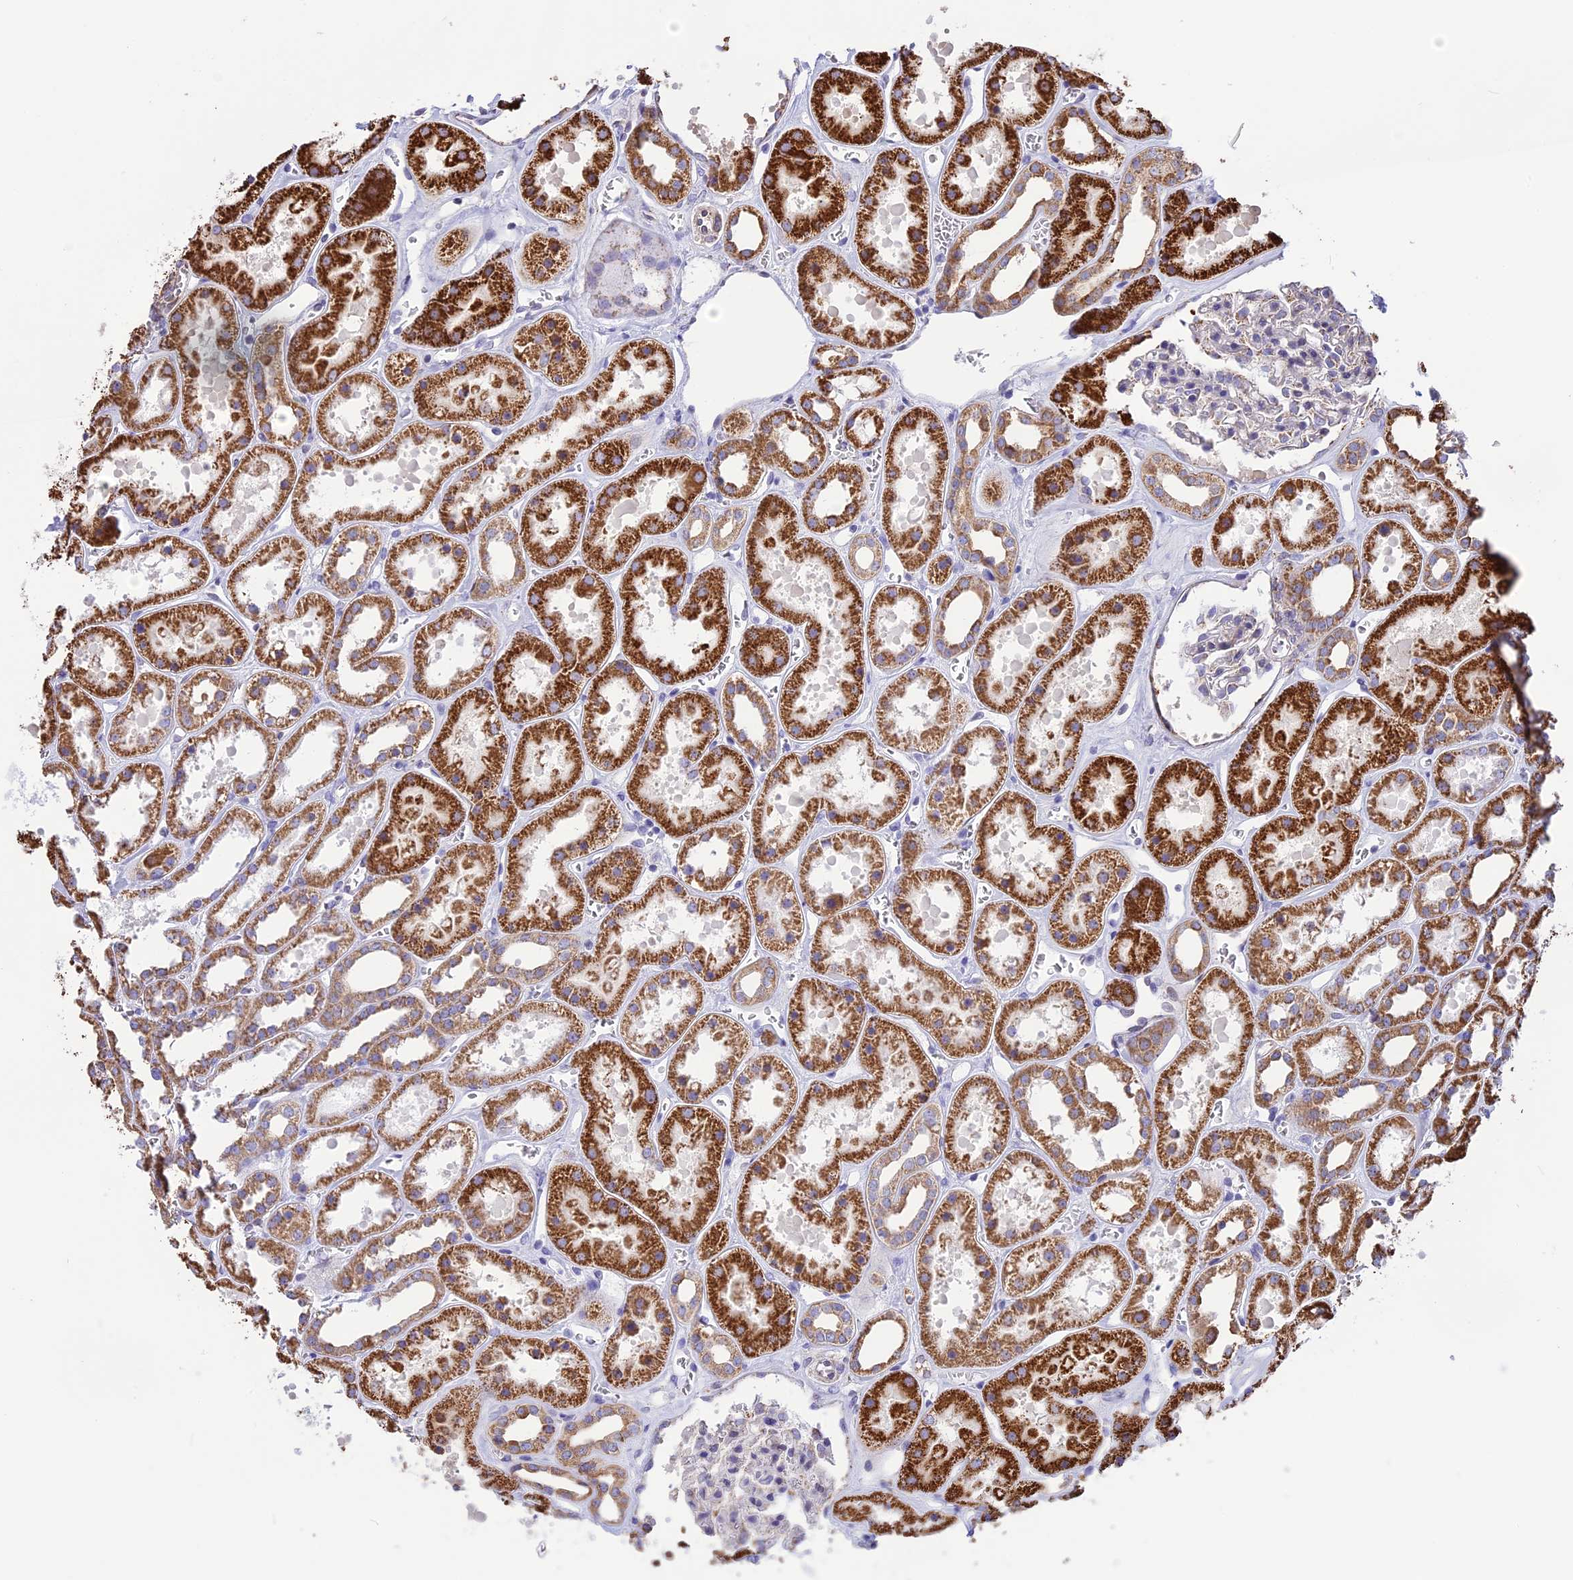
{"staining": {"intensity": "negative", "quantity": "none", "location": "none"}, "tissue": "kidney", "cell_type": "Cells in glomeruli", "image_type": "normal", "snomed": [{"axis": "morphology", "description": "Normal tissue, NOS"}, {"axis": "topography", "description": "Kidney"}], "caption": "IHC histopathology image of benign kidney: kidney stained with DAB (3,3'-diaminobenzidine) reveals no significant protein staining in cells in glomeruli. (DAB IHC, high magnification).", "gene": "DOC2B", "patient": {"sex": "female", "age": 41}}